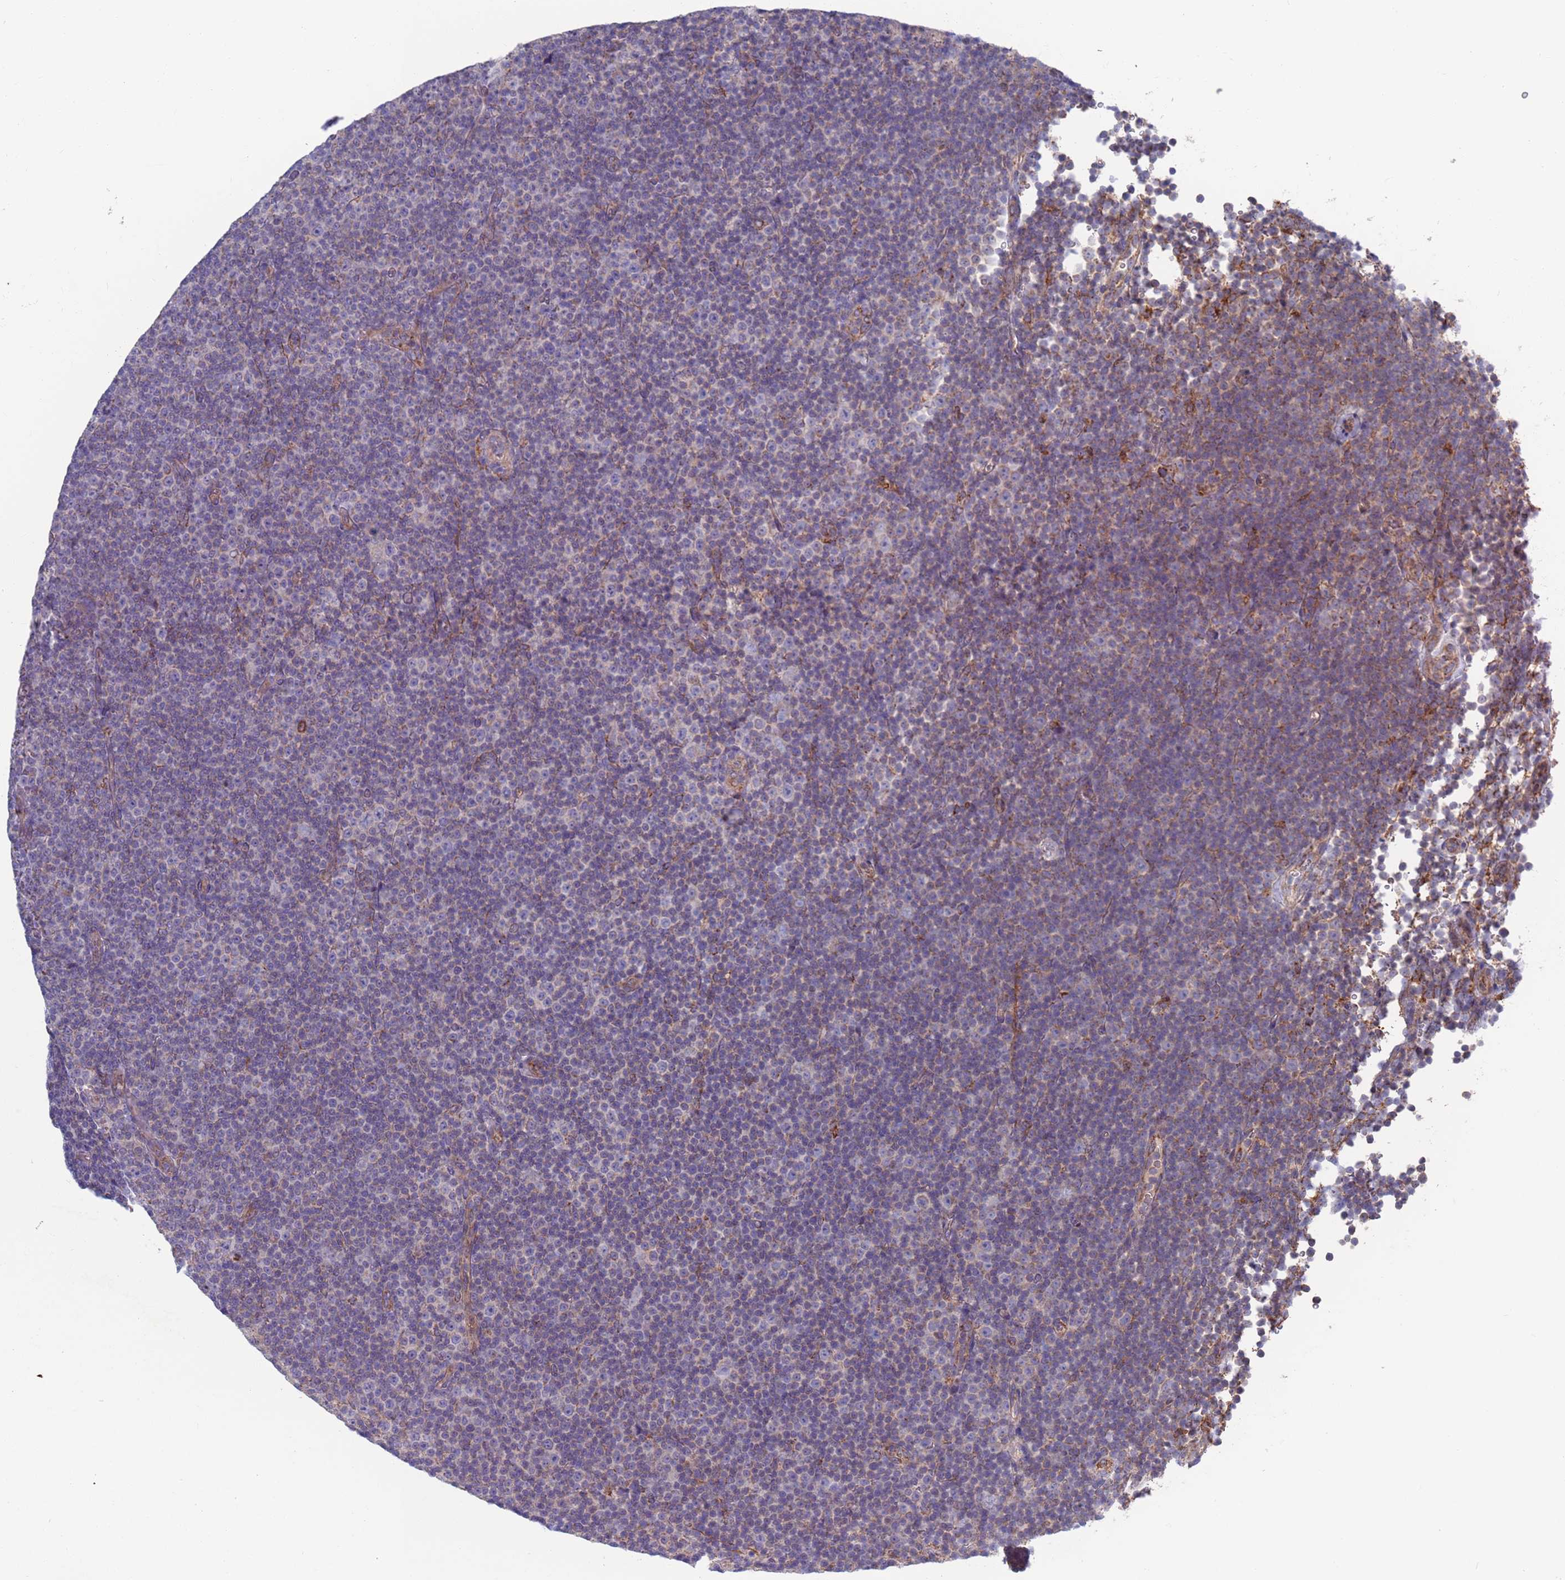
{"staining": {"intensity": "negative", "quantity": "none", "location": "none"}, "tissue": "lymphoma", "cell_type": "Tumor cells", "image_type": "cancer", "snomed": [{"axis": "morphology", "description": "Malignant lymphoma, non-Hodgkin's type, Low grade"}, {"axis": "topography", "description": "Lymph node"}], "caption": "Immunohistochemistry of human low-grade malignant lymphoma, non-Hodgkin's type shows no expression in tumor cells.", "gene": "CHCHD6", "patient": {"sex": "female", "age": 67}}